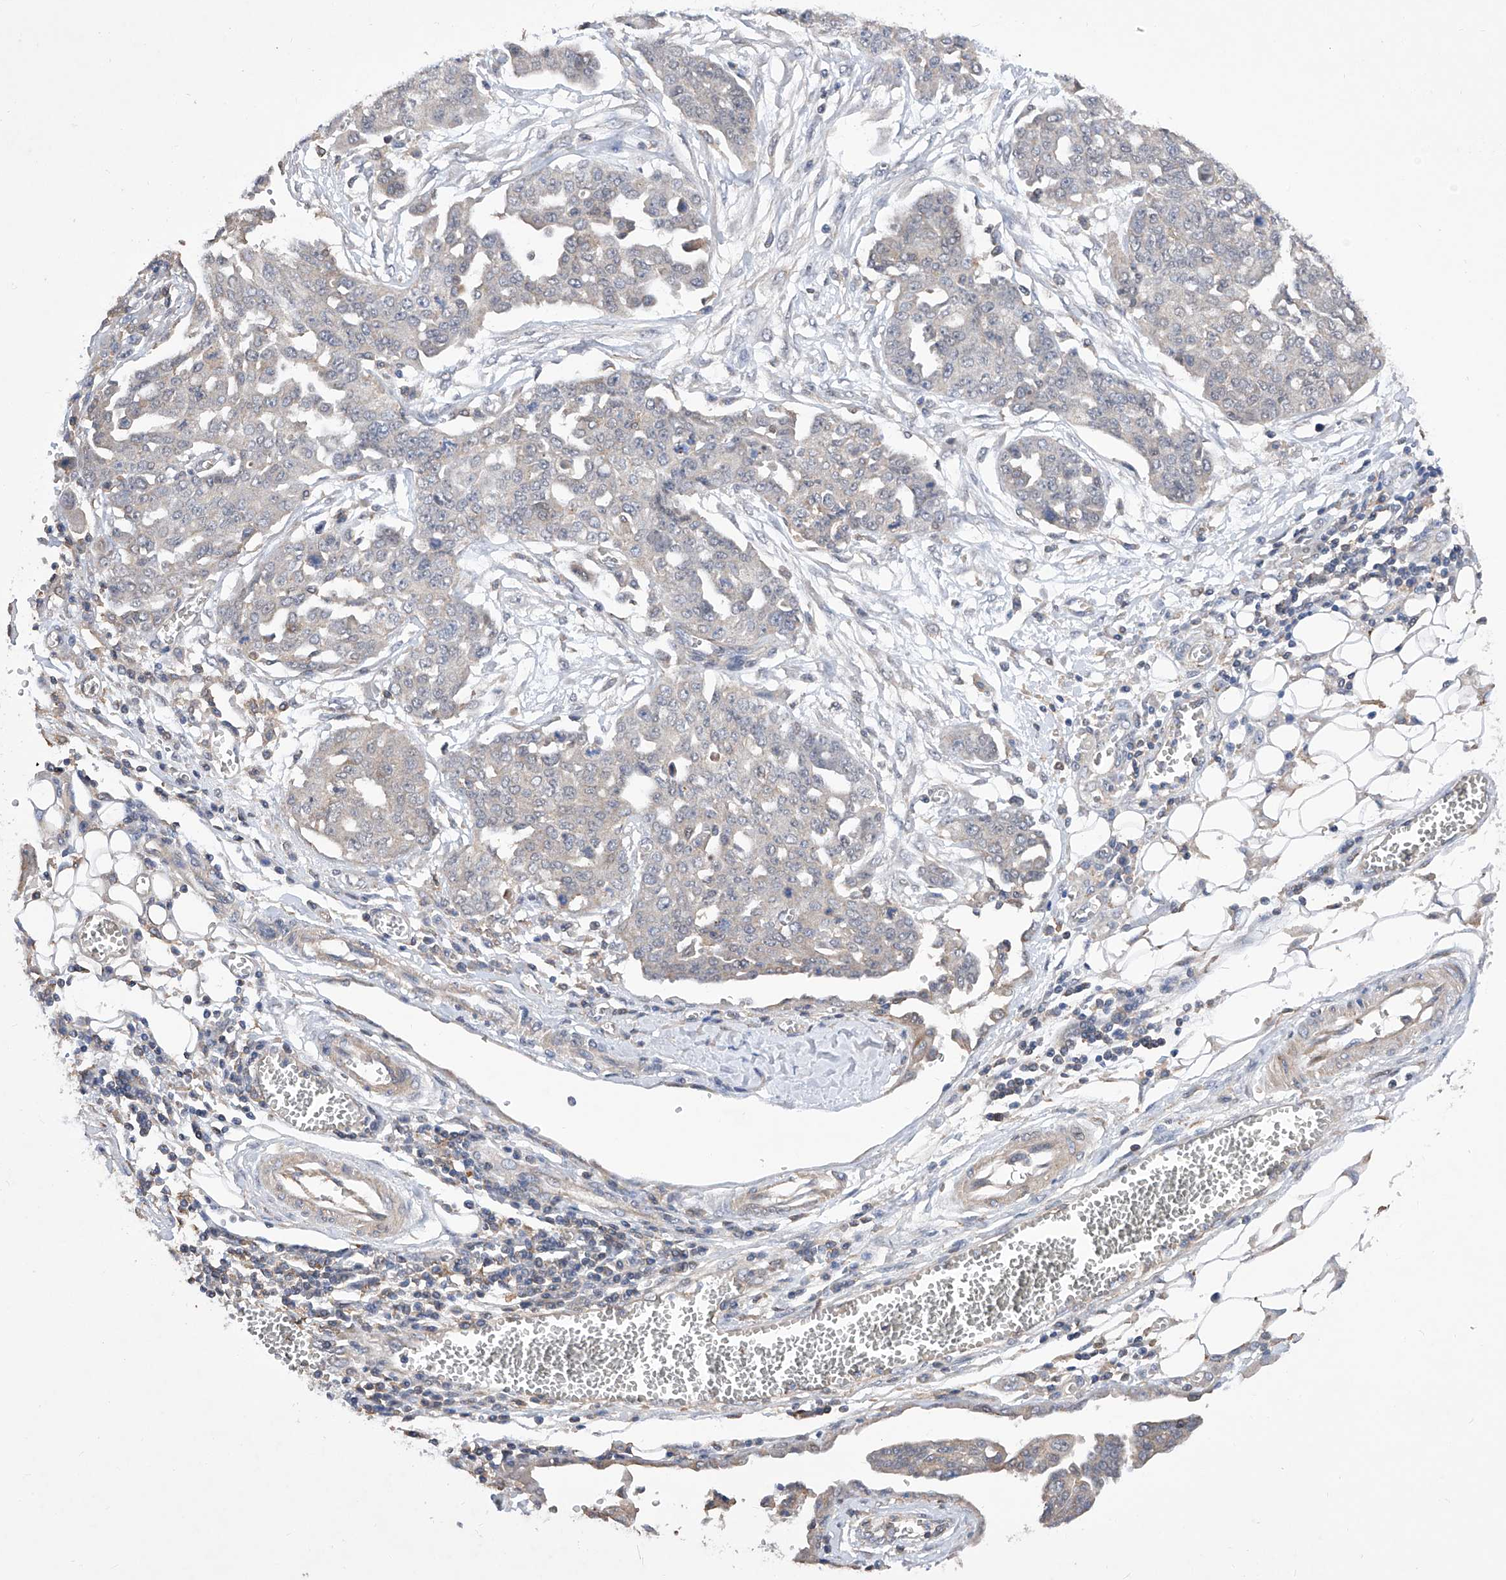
{"staining": {"intensity": "negative", "quantity": "none", "location": "none"}, "tissue": "ovarian cancer", "cell_type": "Tumor cells", "image_type": "cancer", "snomed": [{"axis": "morphology", "description": "Cystadenocarcinoma, serous, NOS"}, {"axis": "topography", "description": "Soft tissue"}, {"axis": "topography", "description": "Ovary"}], "caption": "The histopathology image shows no staining of tumor cells in ovarian cancer (serous cystadenocarcinoma). (DAB (3,3'-diaminobenzidine) immunohistochemistry (IHC), high magnification).", "gene": "KIFC2", "patient": {"sex": "female", "age": 57}}